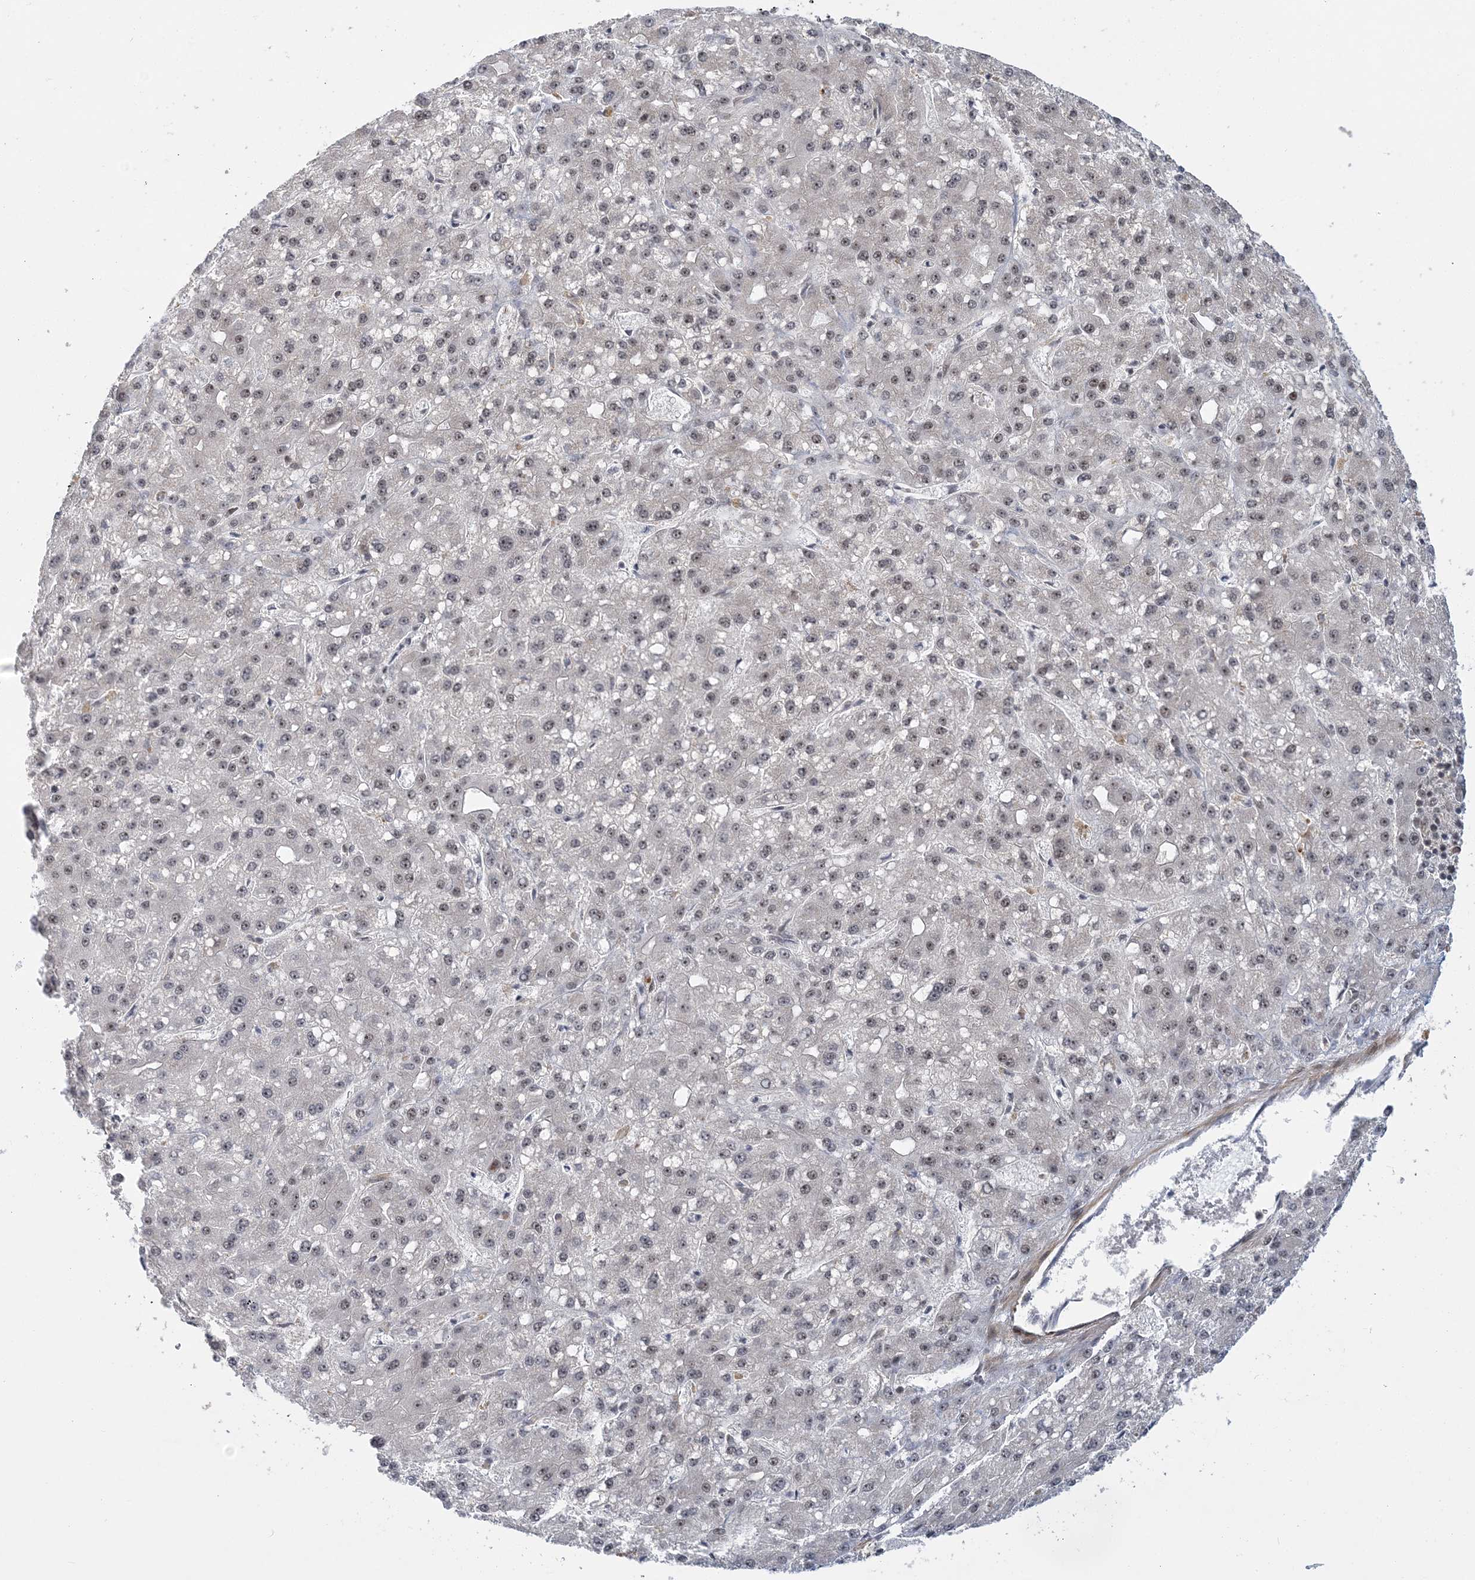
{"staining": {"intensity": "weak", "quantity": "<25%", "location": "nuclear"}, "tissue": "liver cancer", "cell_type": "Tumor cells", "image_type": "cancer", "snomed": [{"axis": "morphology", "description": "Carcinoma, Hepatocellular, NOS"}, {"axis": "topography", "description": "Liver"}], "caption": "There is no significant expression in tumor cells of liver cancer.", "gene": "PLRG1", "patient": {"sex": "male", "age": 67}}